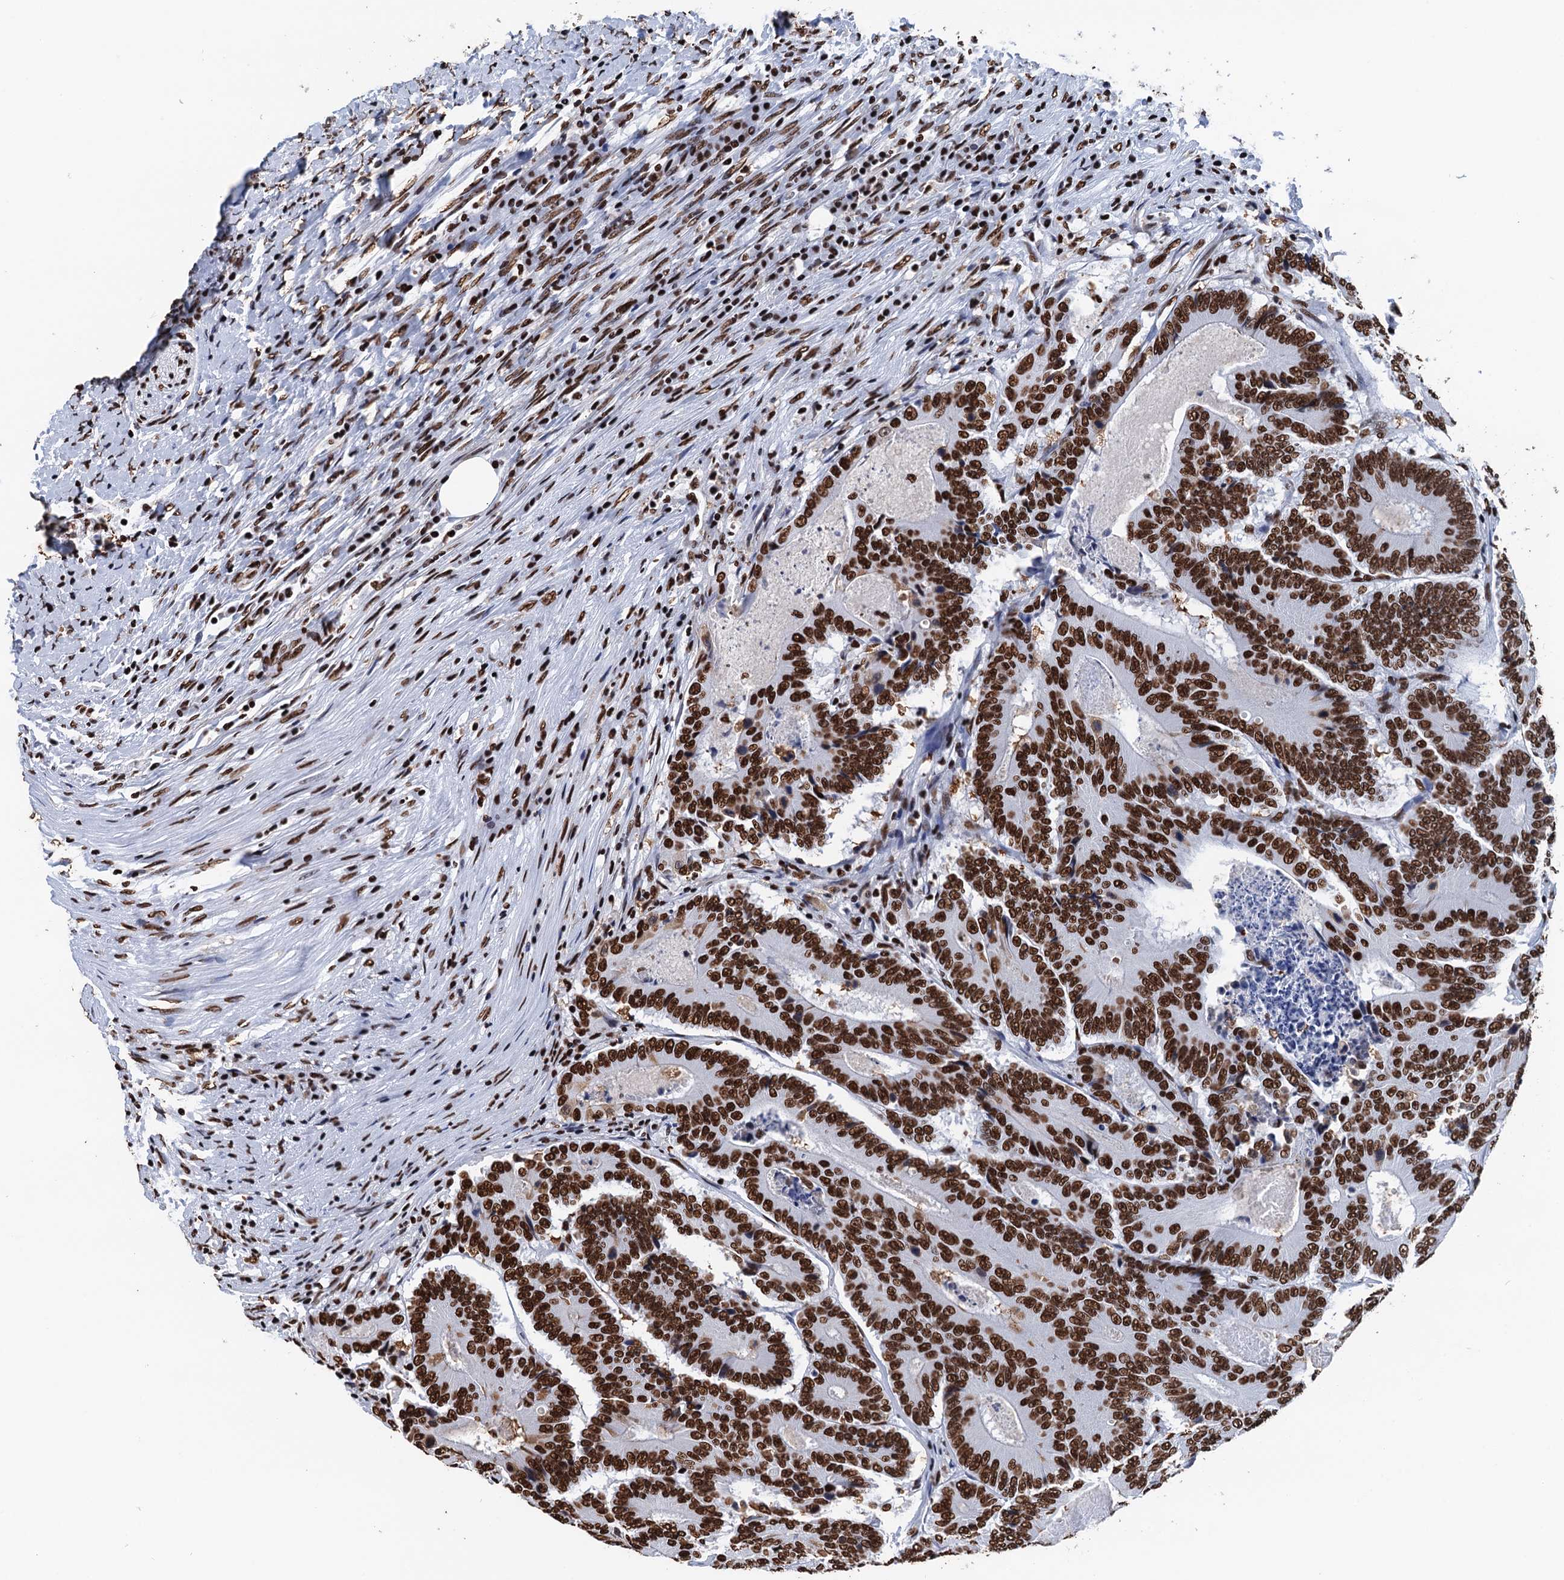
{"staining": {"intensity": "strong", "quantity": ">75%", "location": "nuclear"}, "tissue": "colorectal cancer", "cell_type": "Tumor cells", "image_type": "cancer", "snomed": [{"axis": "morphology", "description": "Adenocarcinoma, NOS"}, {"axis": "topography", "description": "Colon"}], "caption": "An image of human colorectal cancer (adenocarcinoma) stained for a protein shows strong nuclear brown staining in tumor cells. The staining was performed using DAB, with brown indicating positive protein expression. Nuclei are stained blue with hematoxylin.", "gene": "UBA2", "patient": {"sex": "male", "age": 83}}